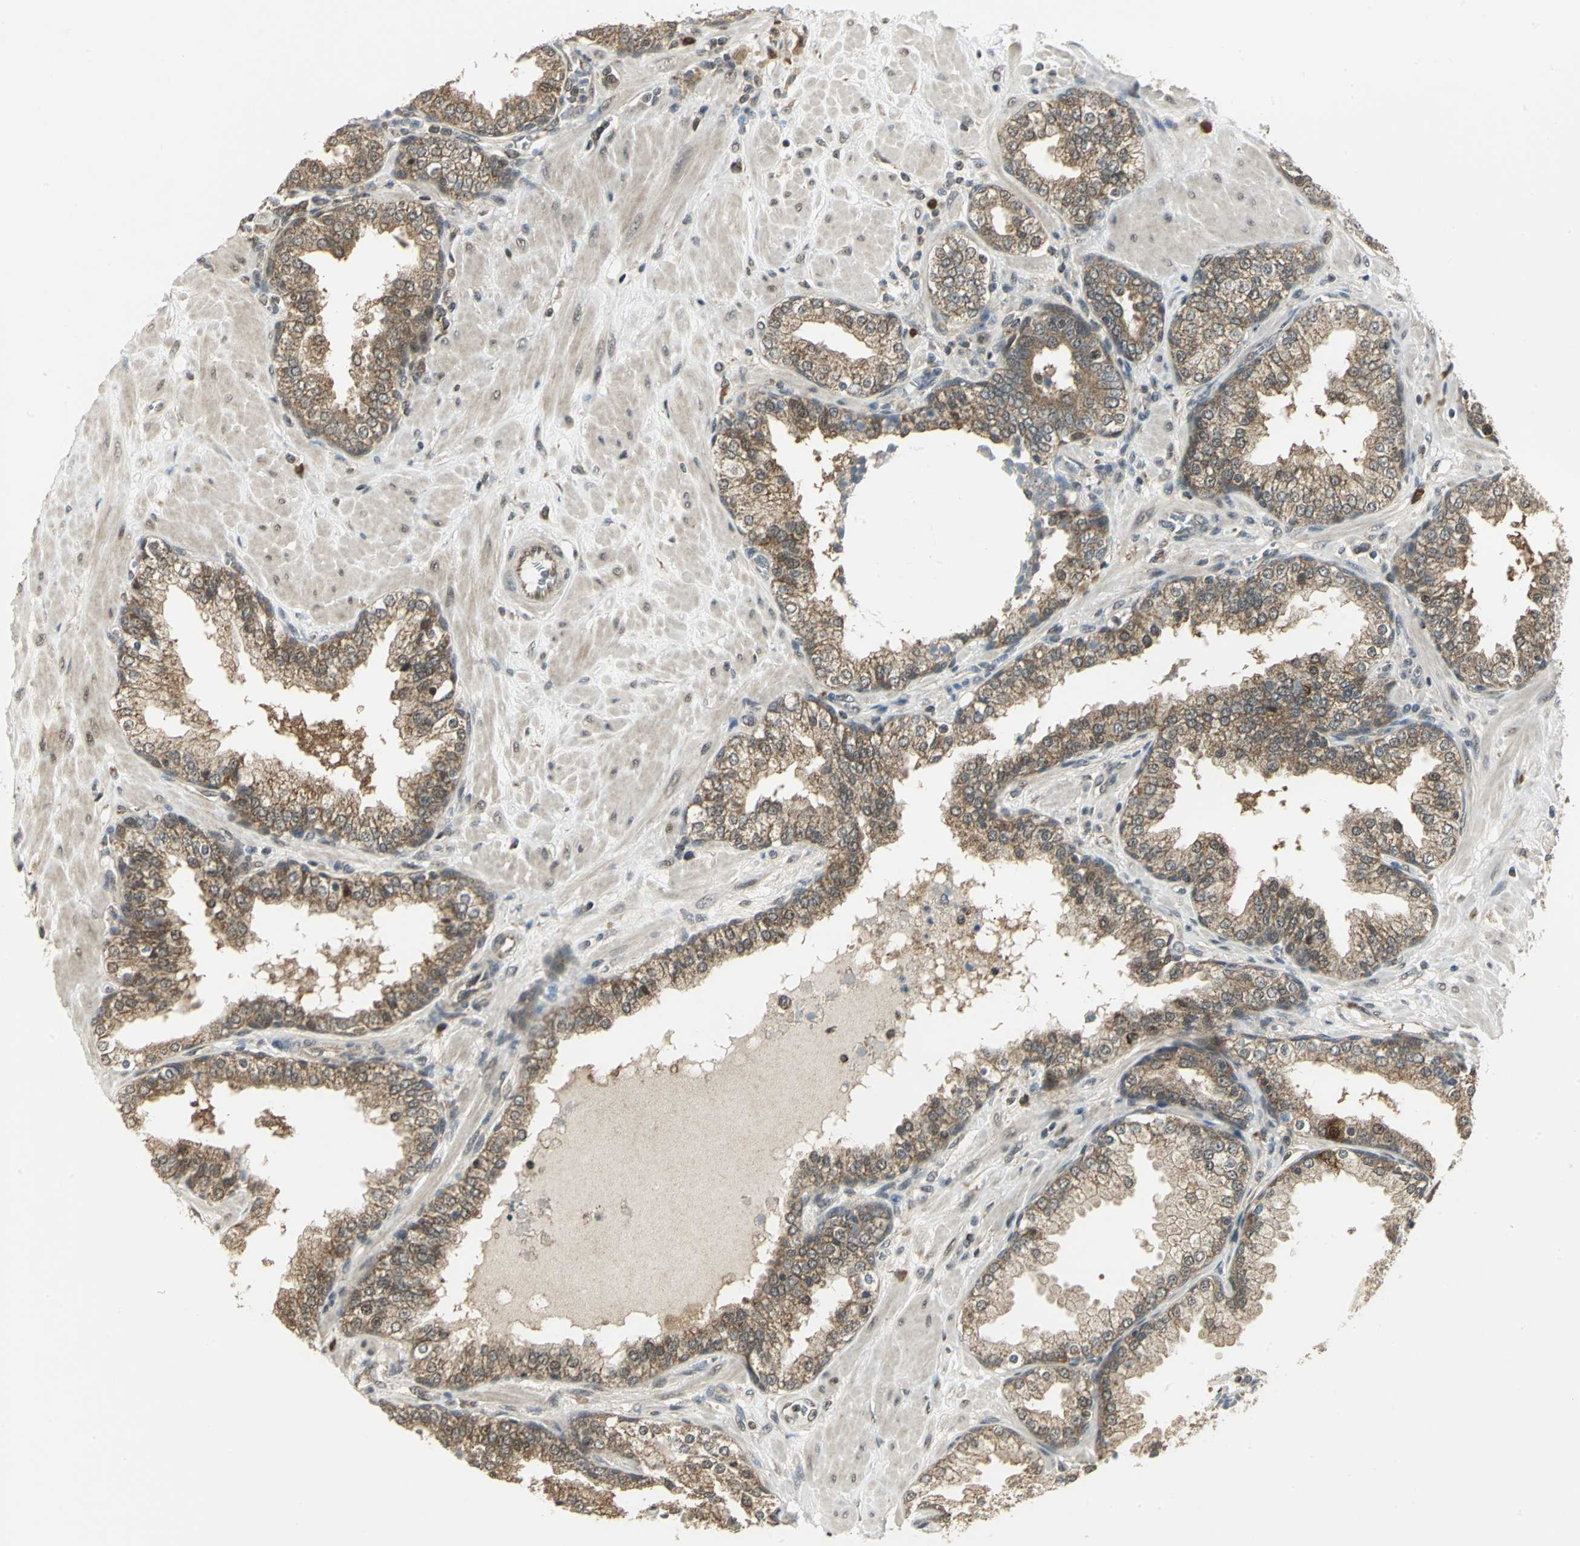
{"staining": {"intensity": "moderate", "quantity": ">75%", "location": "cytoplasmic/membranous"}, "tissue": "prostate", "cell_type": "Glandular cells", "image_type": "normal", "snomed": [{"axis": "morphology", "description": "Normal tissue, NOS"}, {"axis": "topography", "description": "Prostate"}], "caption": "Moderate cytoplasmic/membranous staining is seen in about >75% of glandular cells in unremarkable prostate.", "gene": "PSMC4", "patient": {"sex": "male", "age": 51}}